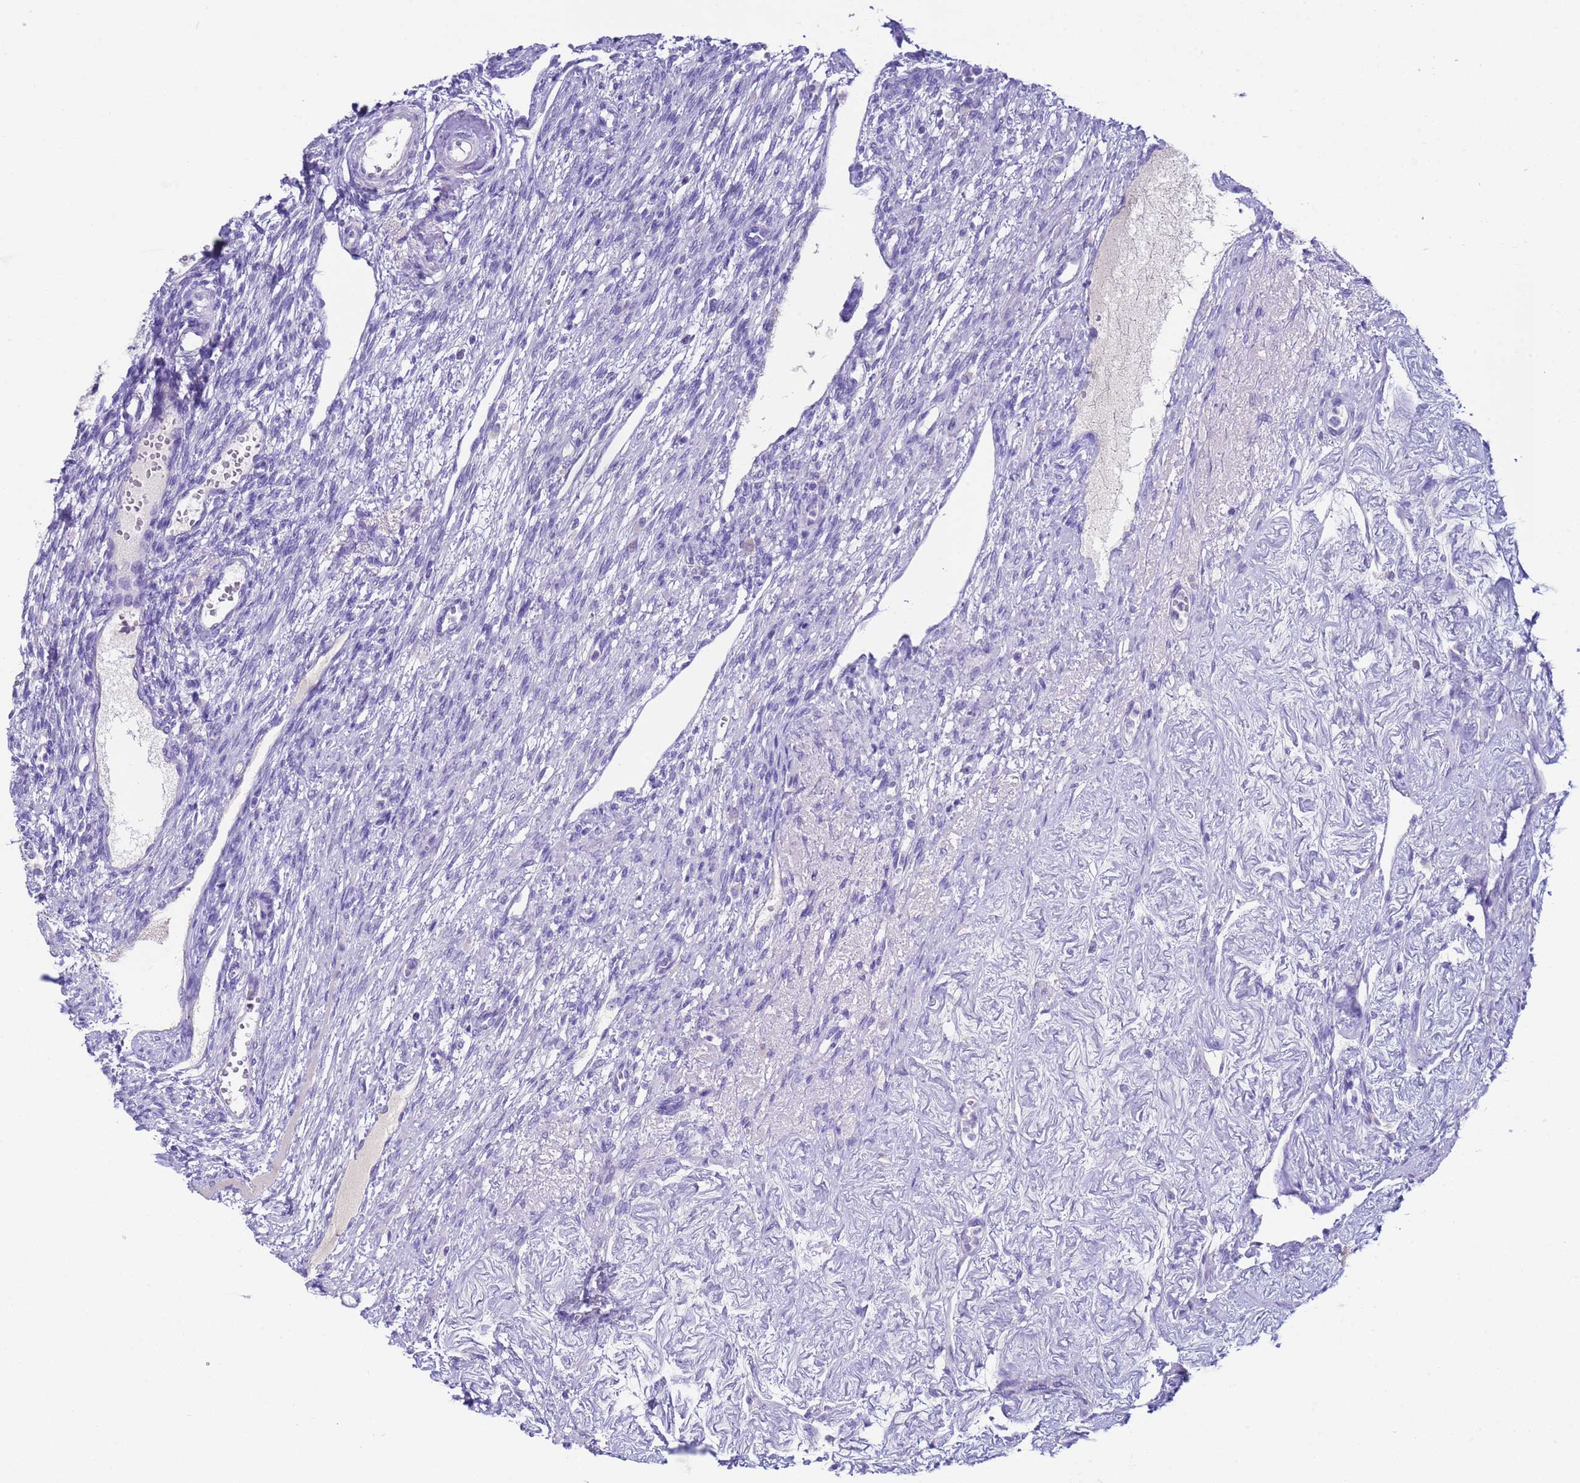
{"staining": {"intensity": "negative", "quantity": "none", "location": "none"}, "tissue": "ovary", "cell_type": "Ovarian stroma cells", "image_type": "normal", "snomed": [{"axis": "morphology", "description": "Normal tissue, NOS"}, {"axis": "morphology", "description": "Cyst, NOS"}, {"axis": "topography", "description": "Ovary"}], "caption": "IHC image of unremarkable ovary: human ovary stained with DAB (3,3'-diaminobenzidine) exhibits no significant protein positivity in ovarian stroma cells. (DAB (3,3'-diaminobenzidine) immunohistochemistry with hematoxylin counter stain).", "gene": "CKM", "patient": {"sex": "female", "age": 33}}